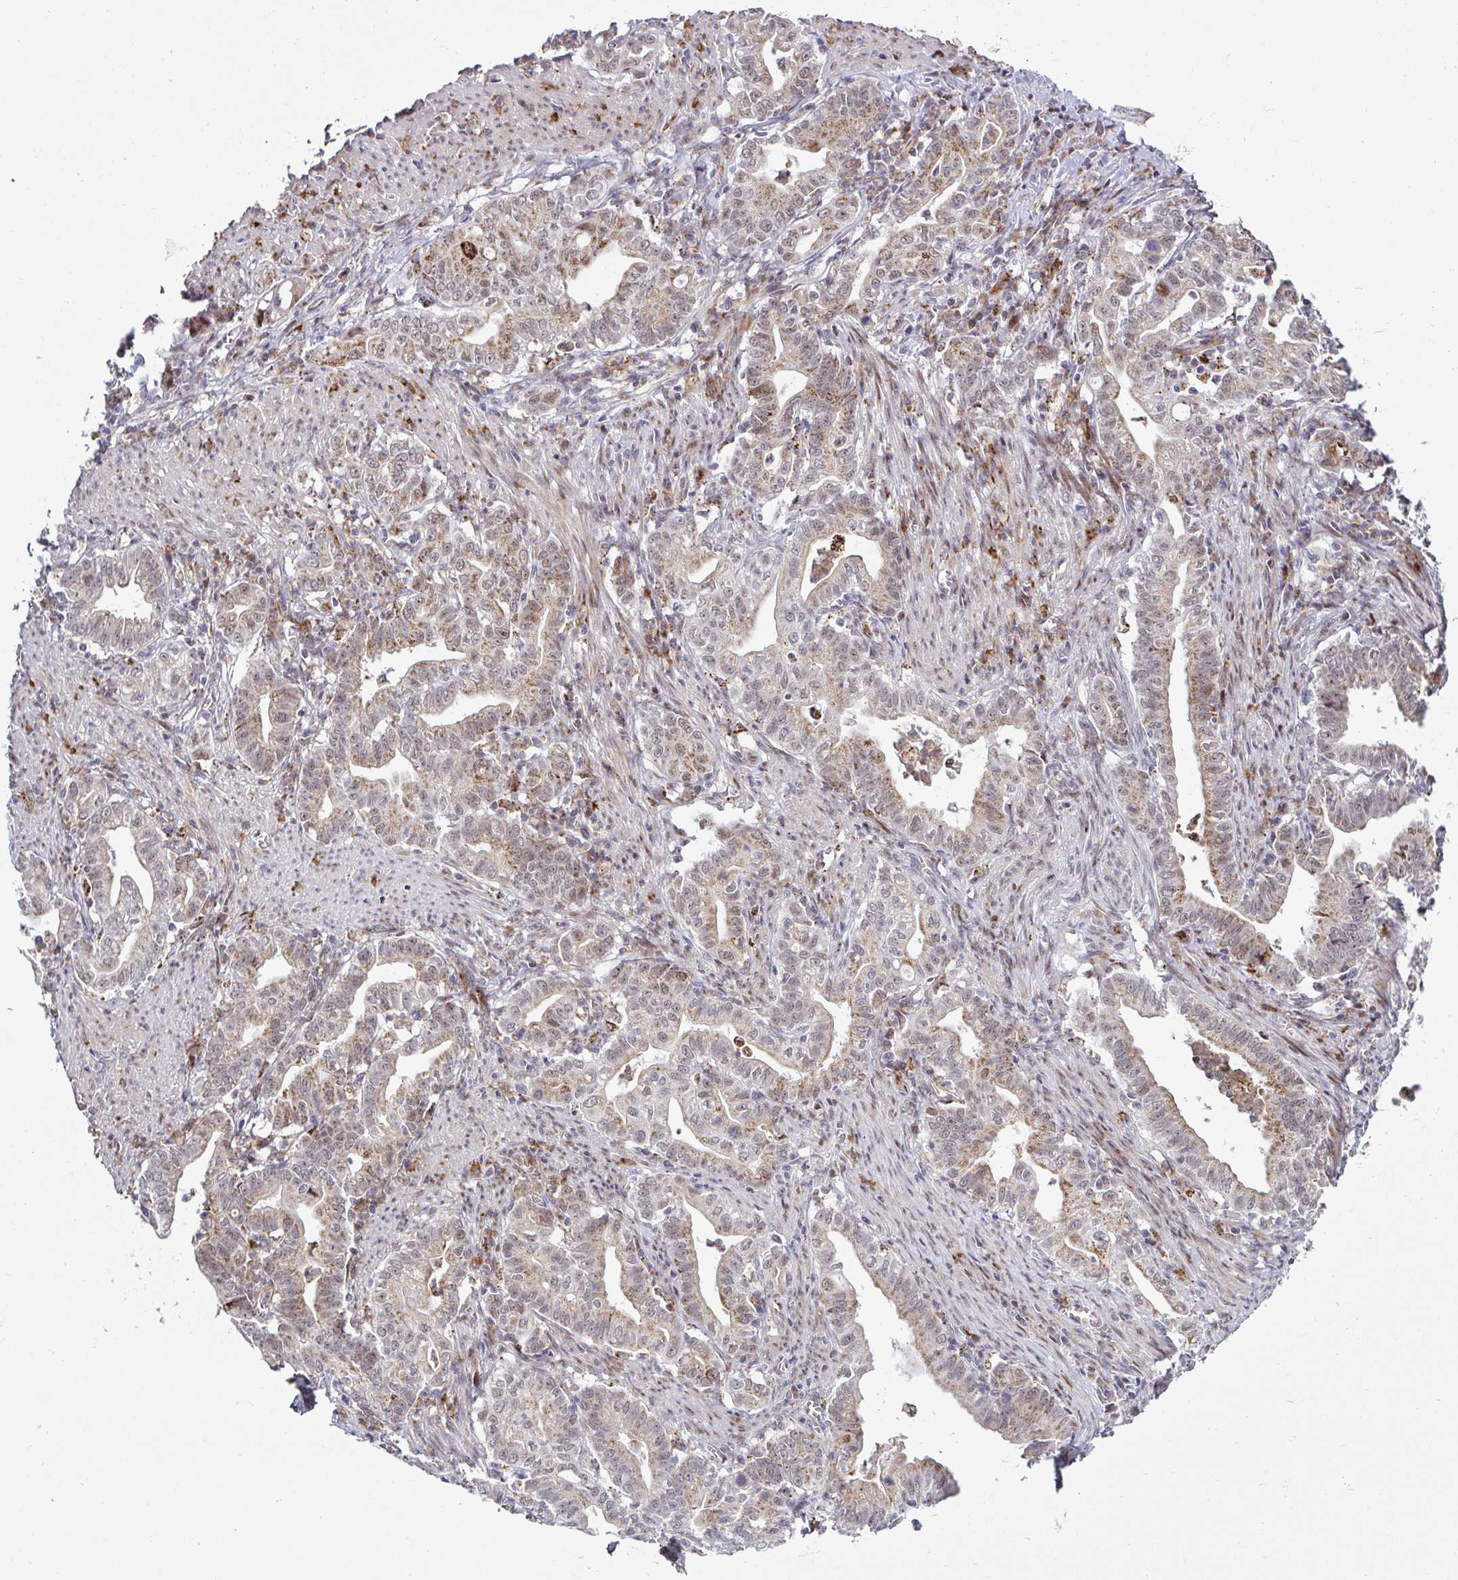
{"staining": {"intensity": "moderate", "quantity": ">75%", "location": "cytoplasmic/membranous,nuclear"}, "tissue": "stomach cancer", "cell_type": "Tumor cells", "image_type": "cancer", "snomed": [{"axis": "morphology", "description": "Adenocarcinoma, NOS"}, {"axis": "topography", "description": "Stomach, upper"}], "caption": "The immunohistochemical stain shows moderate cytoplasmic/membranous and nuclear staining in tumor cells of stomach cancer tissue. The staining is performed using DAB brown chromogen to label protein expression. The nuclei are counter-stained blue using hematoxylin.", "gene": "DZIP1", "patient": {"sex": "female", "age": 79}}